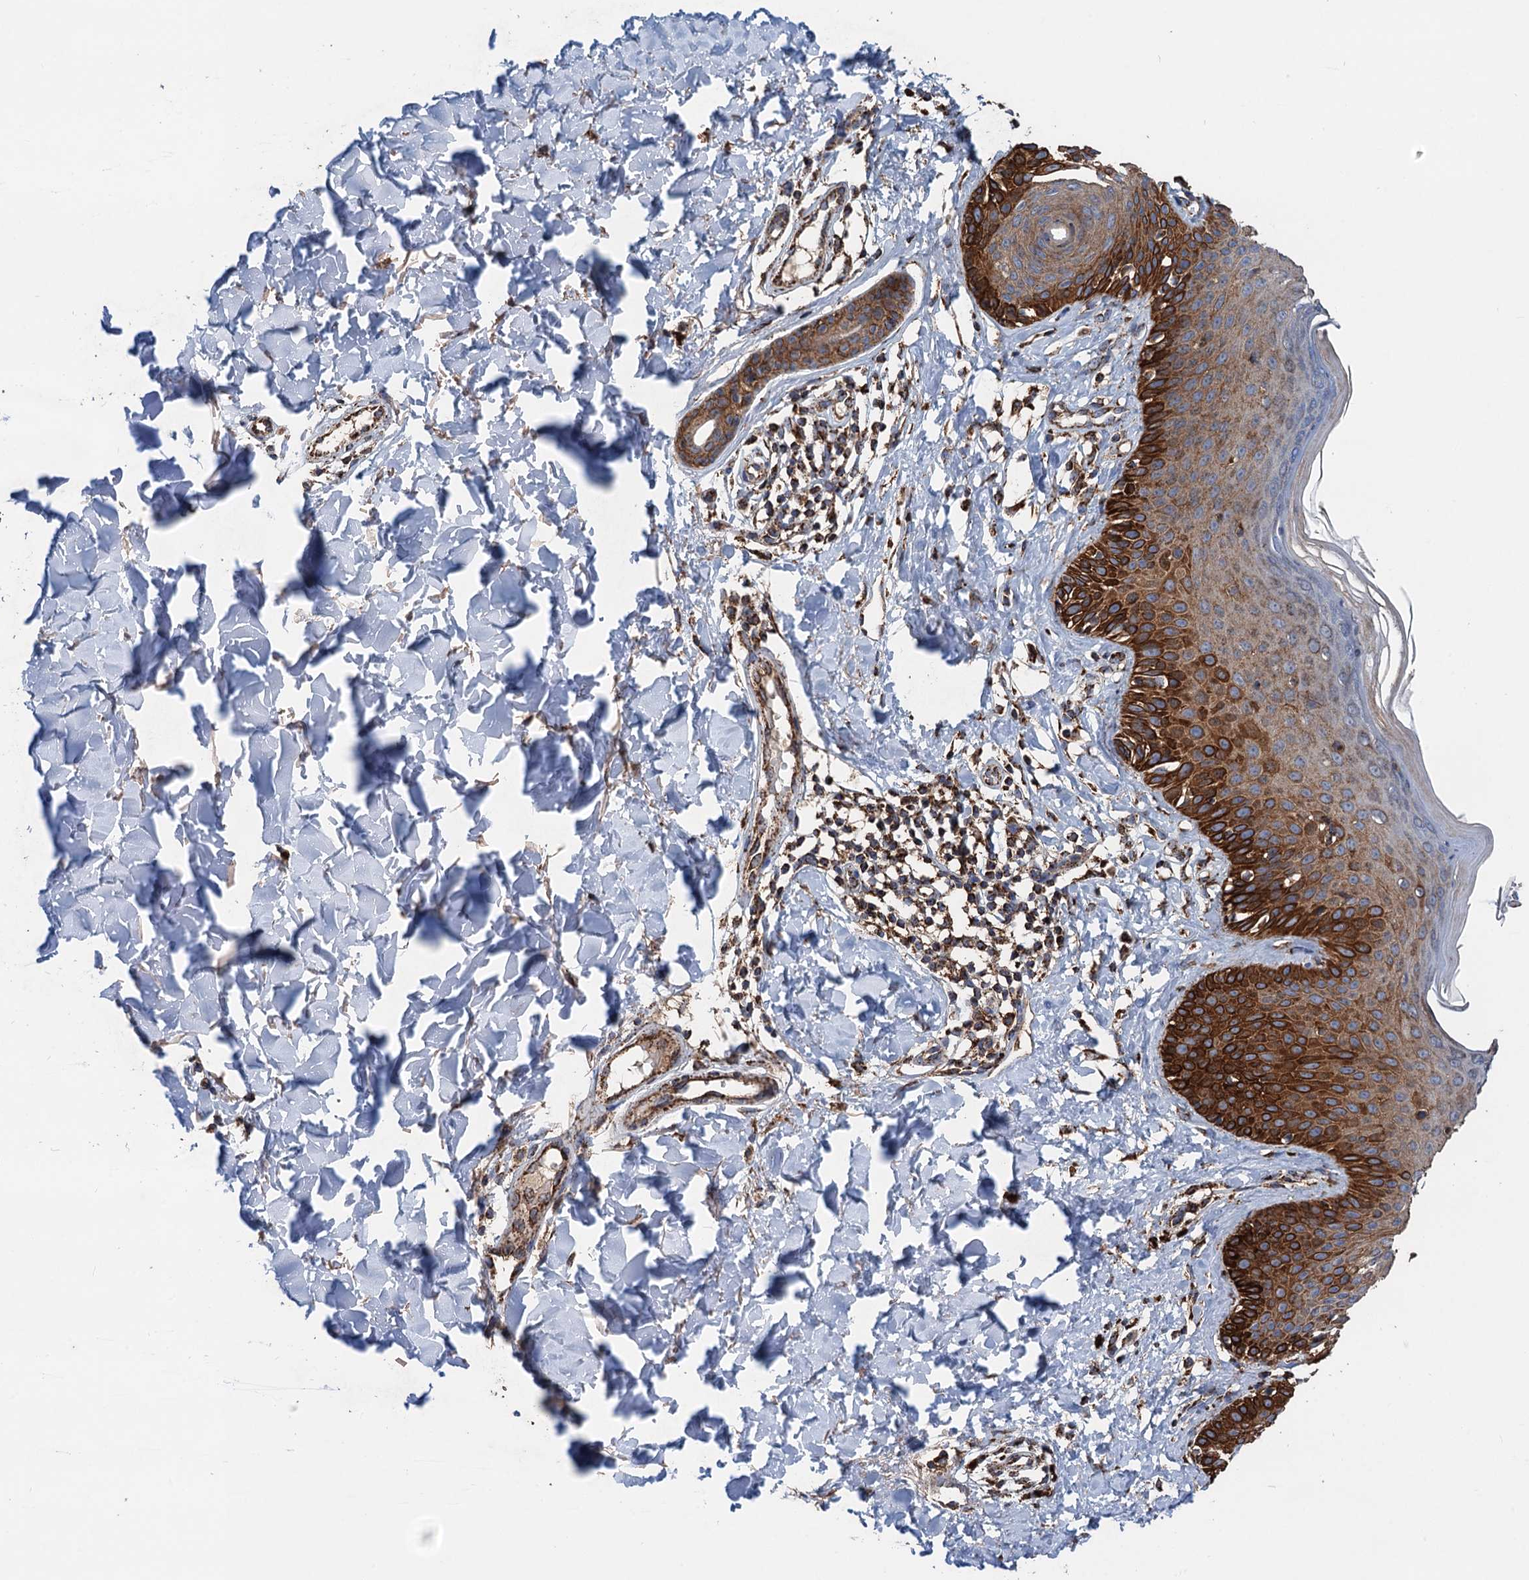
{"staining": {"intensity": "moderate", "quantity": ">75%", "location": "cytoplasmic/membranous"}, "tissue": "skin", "cell_type": "Fibroblasts", "image_type": "normal", "snomed": [{"axis": "morphology", "description": "Normal tissue, NOS"}, {"axis": "topography", "description": "Skin"}], "caption": "Immunohistochemical staining of unremarkable human skin exhibits moderate cytoplasmic/membranous protein positivity in about >75% of fibroblasts. Nuclei are stained in blue.", "gene": "DGLUCY", "patient": {"sex": "male", "age": 52}}